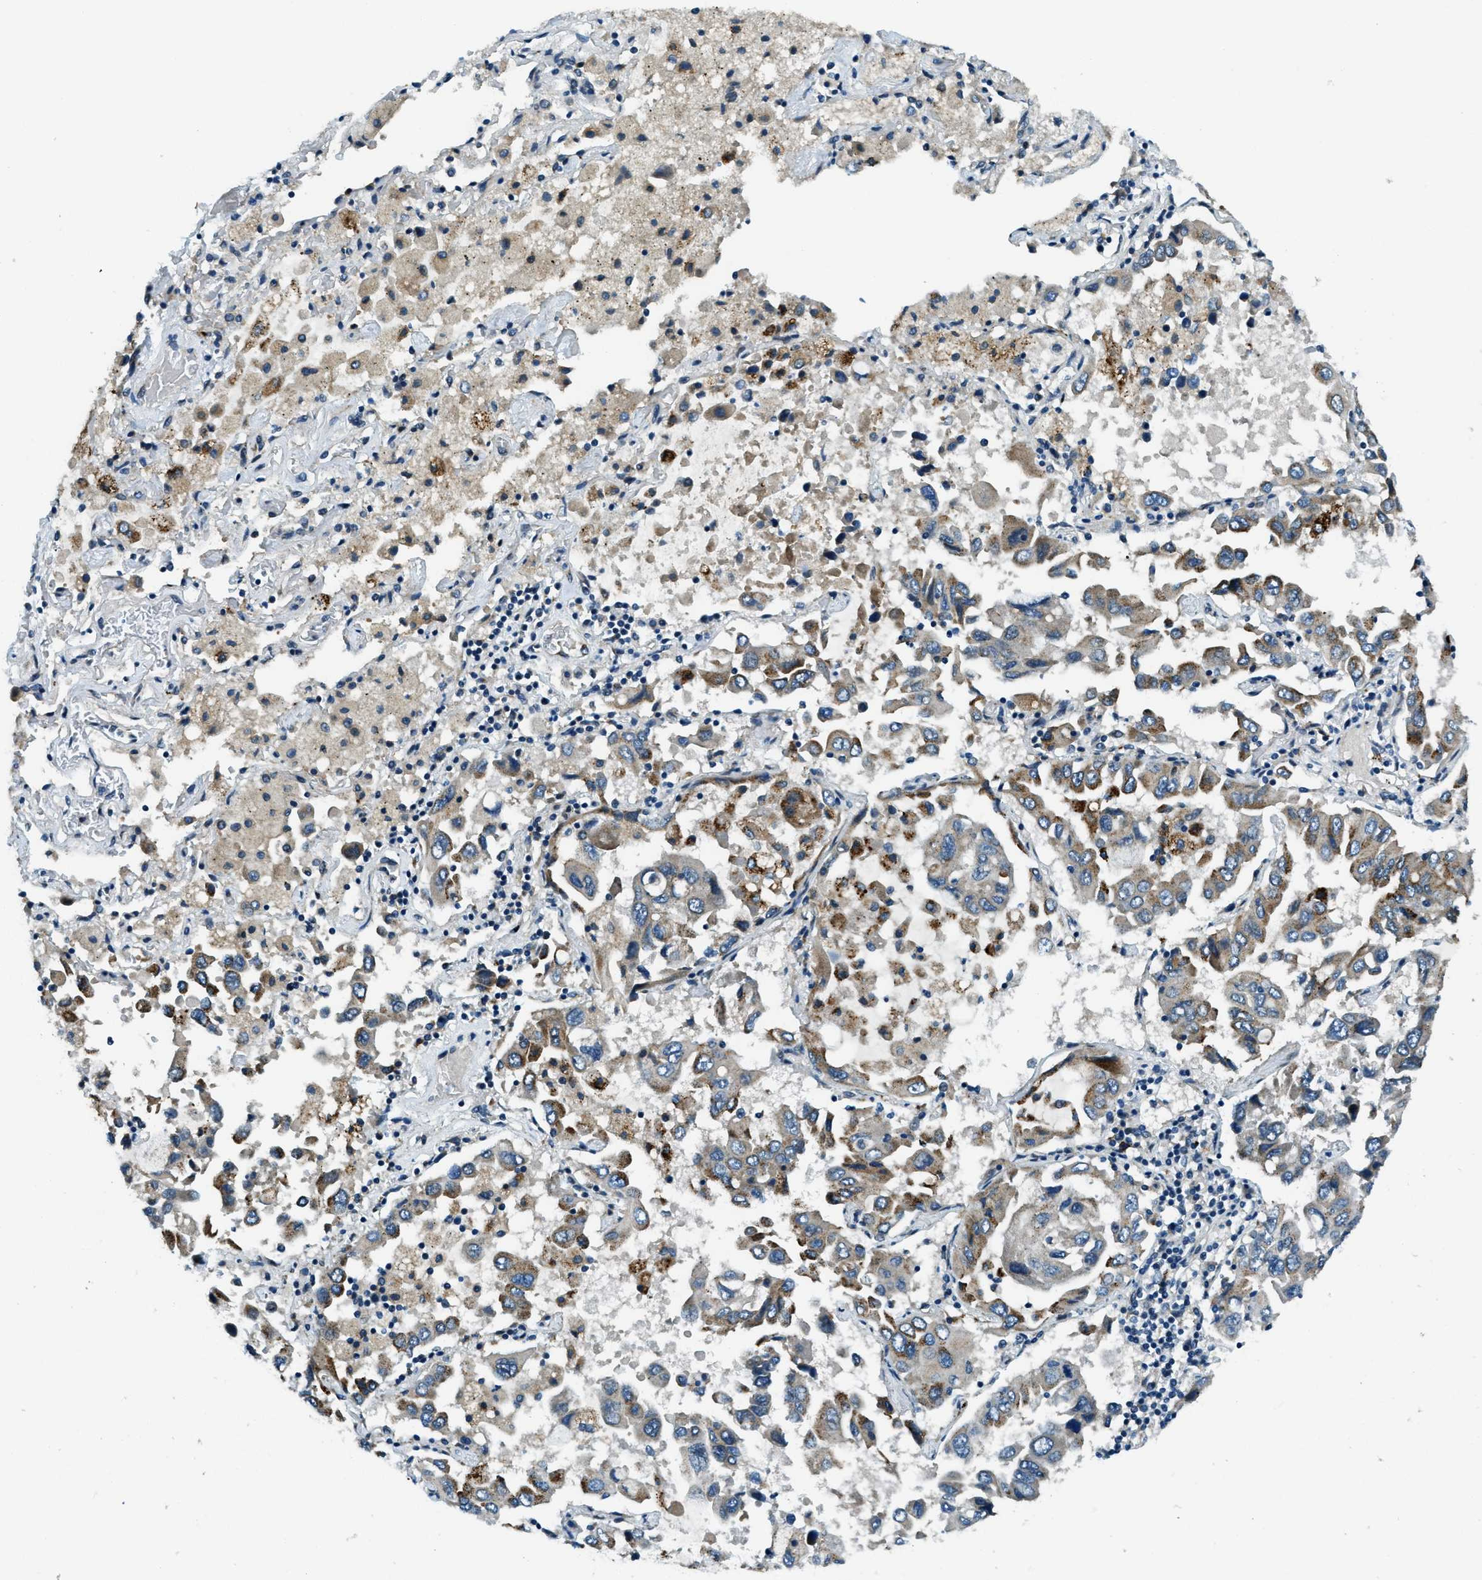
{"staining": {"intensity": "moderate", "quantity": "<25%", "location": "cytoplasmic/membranous"}, "tissue": "lung cancer", "cell_type": "Tumor cells", "image_type": "cancer", "snomed": [{"axis": "morphology", "description": "Adenocarcinoma, NOS"}, {"axis": "topography", "description": "Lung"}], "caption": "DAB (3,3'-diaminobenzidine) immunohistochemical staining of human lung cancer (adenocarcinoma) displays moderate cytoplasmic/membranous protein staining in approximately <25% of tumor cells. Immunohistochemistry (ihc) stains the protein of interest in brown and the nuclei are stained blue.", "gene": "GINM1", "patient": {"sex": "male", "age": 64}}